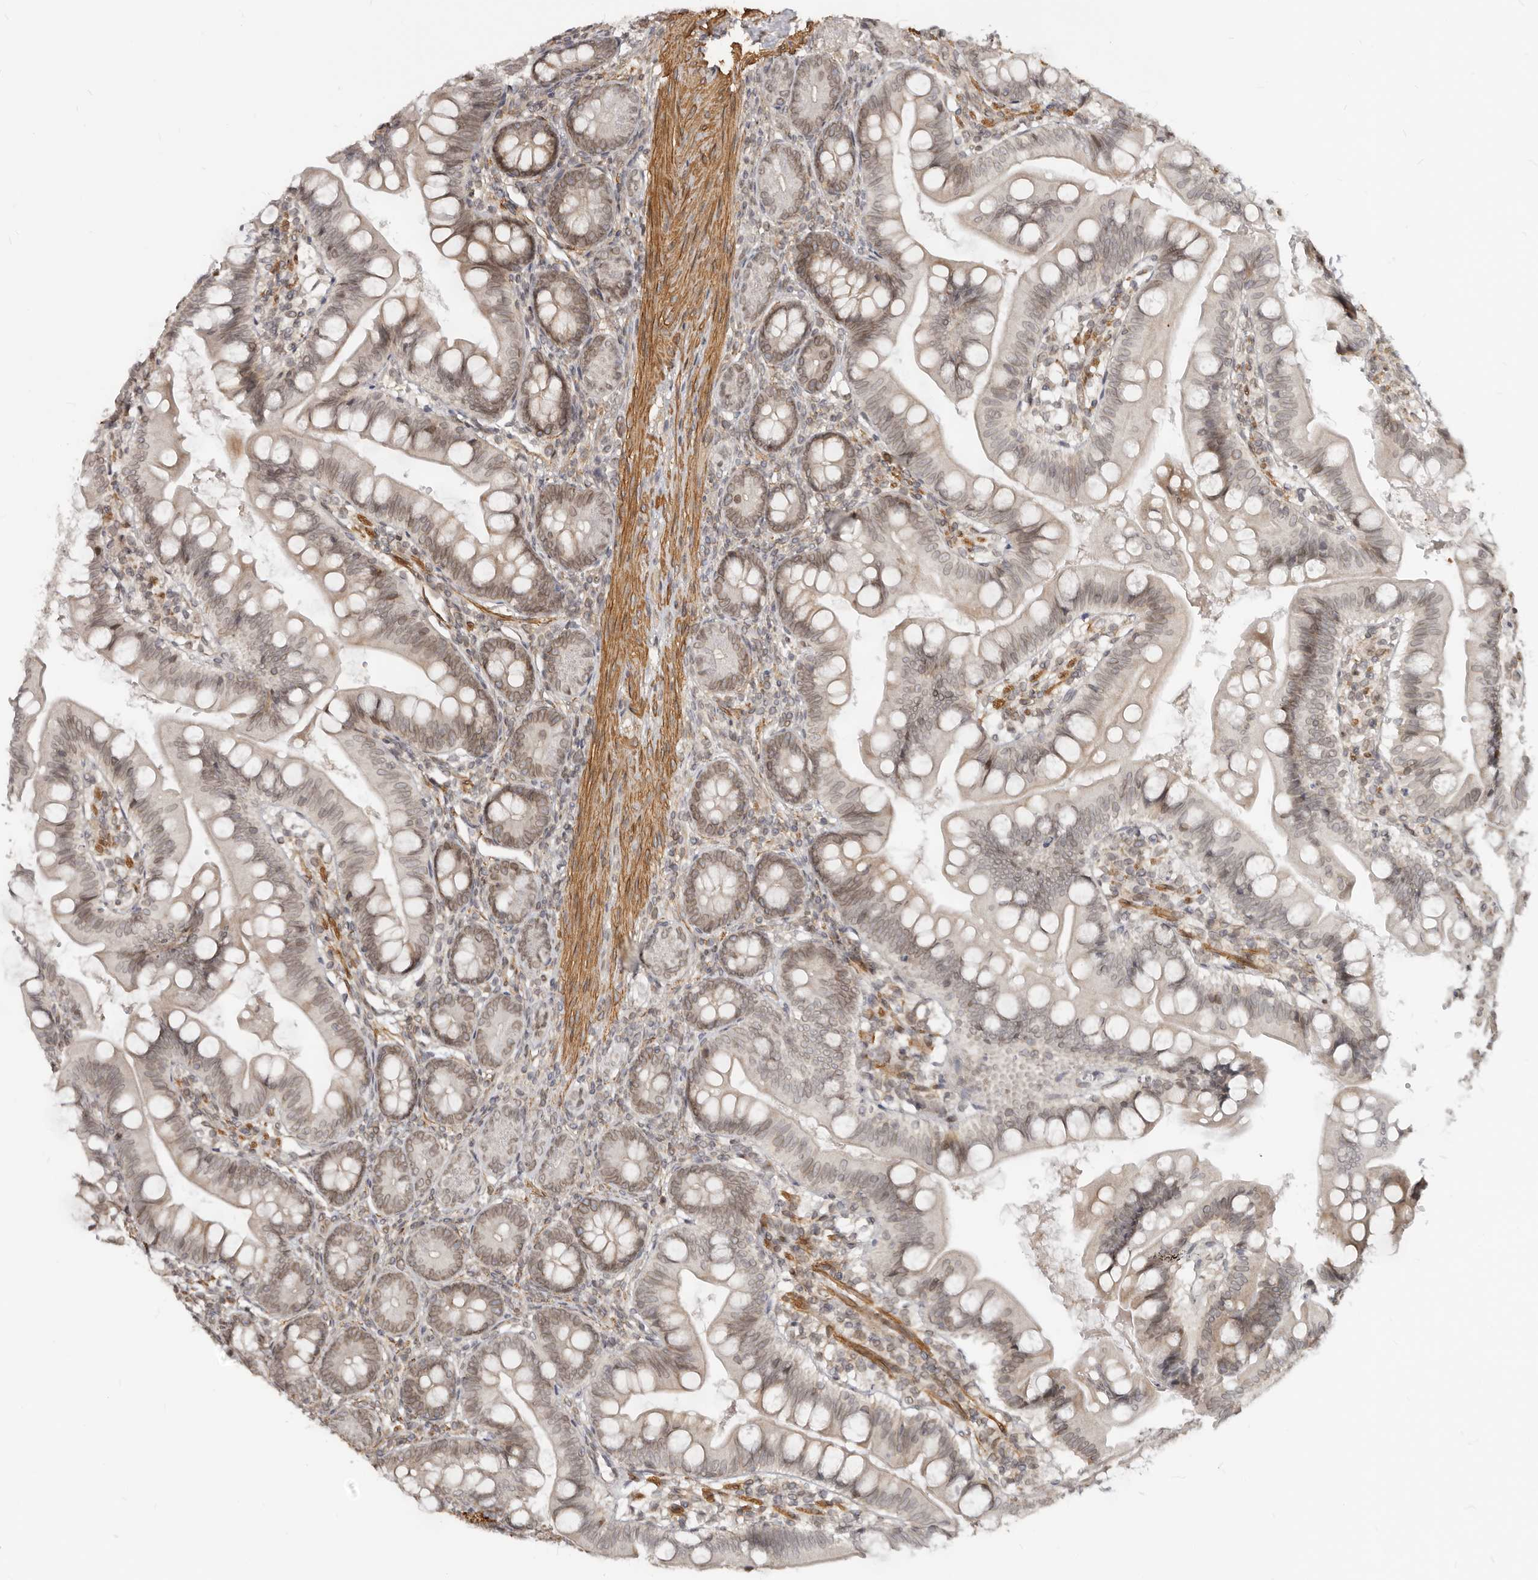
{"staining": {"intensity": "moderate", "quantity": "<25%", "location": "cytoplasmic/membranous,nuclear"}, "tissue": "small intestine", "cell_type": "Glandular cells", "image_type": "normal", "snomed": [{"axis": "morphology", "description": "Normal tissue, NOS"}, {"axis": "topography", "description": "Small intestine"}], "caption": "Small intestine was stained to show a protein in brown. There is low levels of moderate cytoplasmic/membranous,nuclear expression in about <25% of glandular cells.", "gene": "NUP153", "patient": {"sex": "male", "age": 7}}